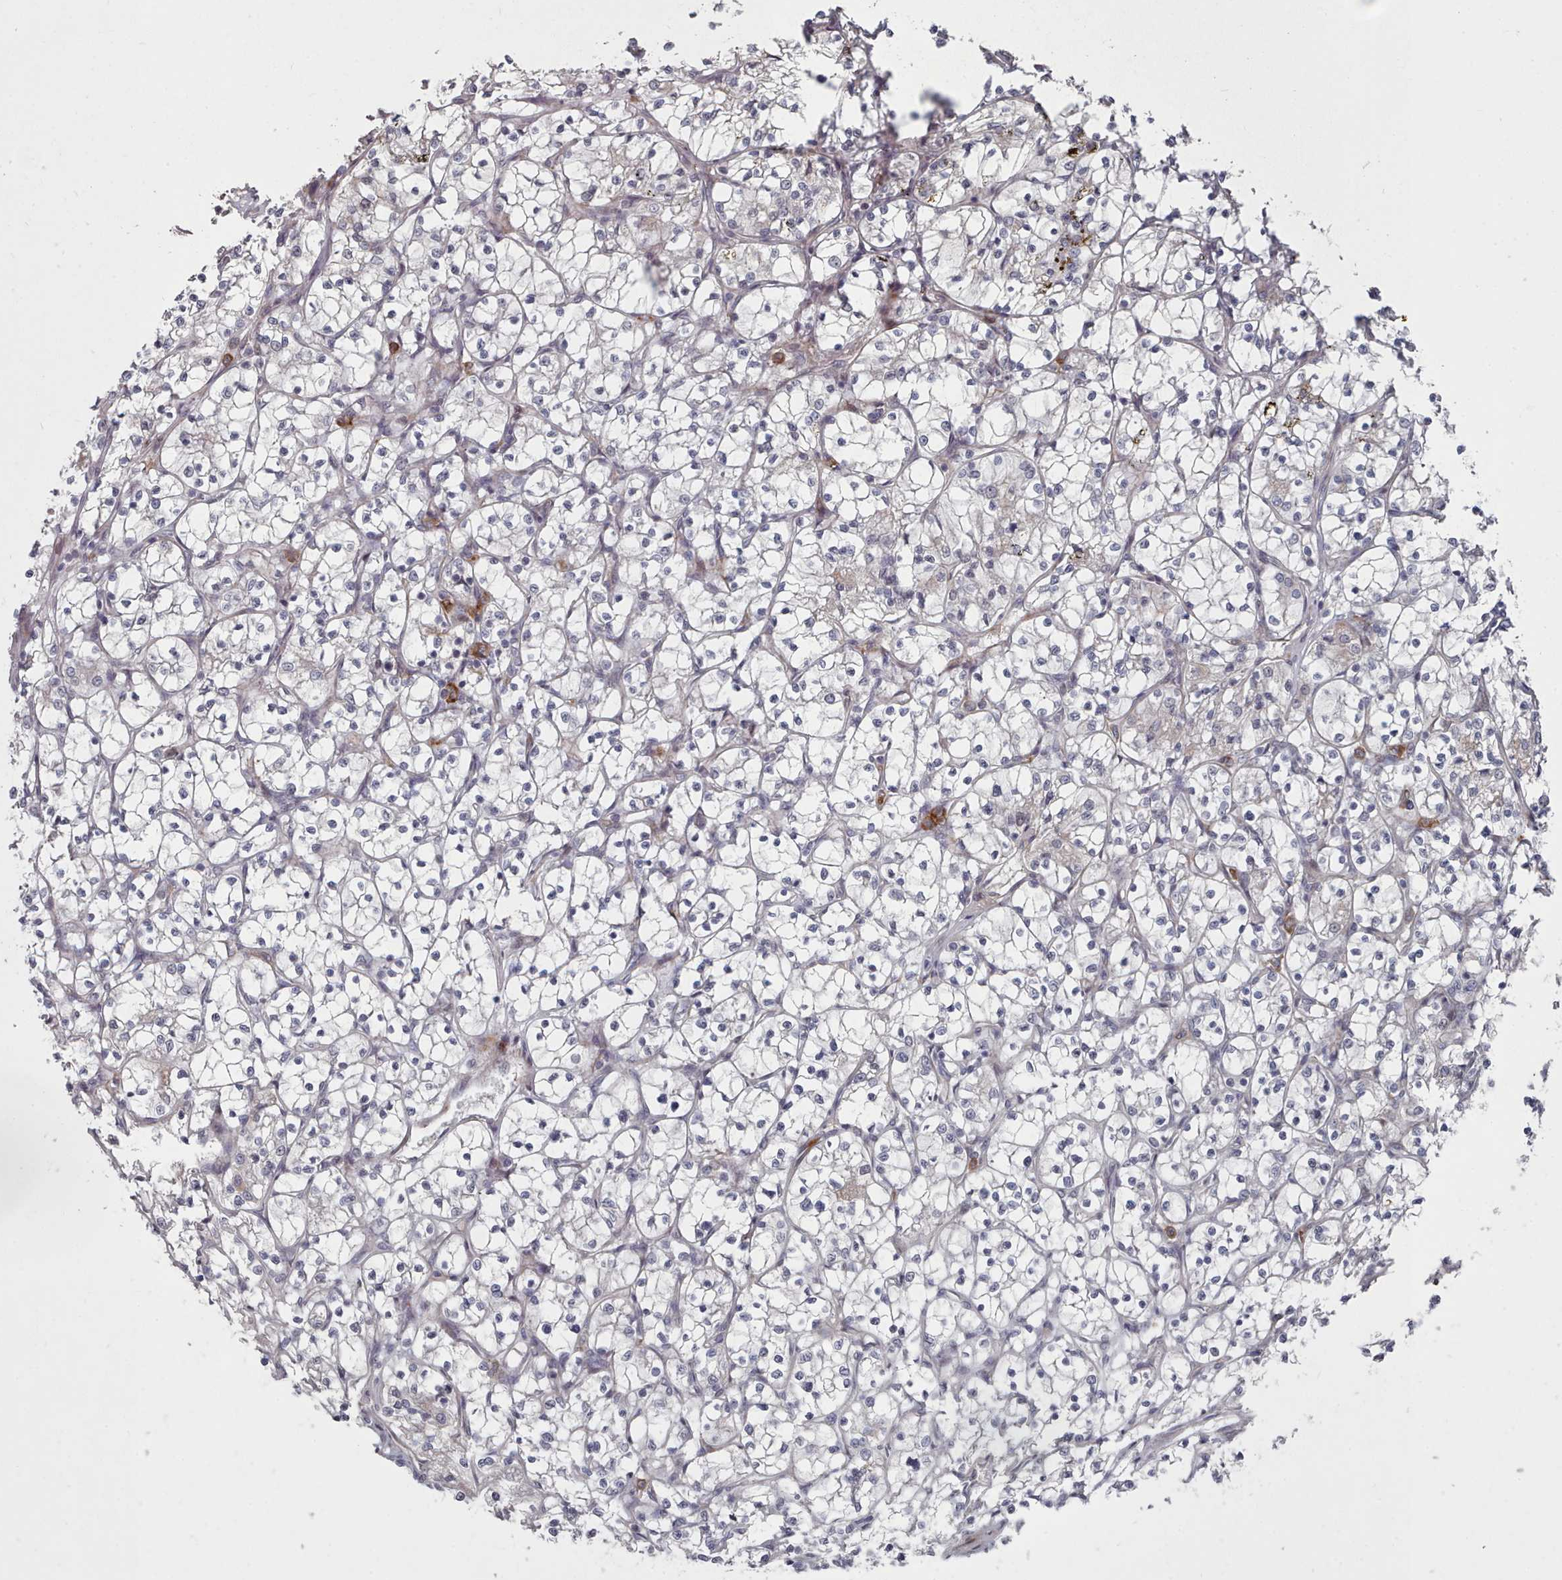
{"staining": {"intensity": "negative", "quantity": "none", "location": "none"}, "tissue": "renal cancer", "cell_type": "Tumor cells", "image_type": "cancer", "snomed": [{"axis": "morphology", "description": "Adenocarcinoma, NOS"}, {"axis": "topography", "description": "Kidney"}], "caption": "Renal cancer (adenocarcinoma) was stained to show a protein in brown. There is no significant staining in tumor cells. The staining was performed using DAB (3,3'-diaminobenzidine) to visualize the protein expression in brown, while the nuclei were stained in blue with hematoxylin (Magnification: 20x).", "gene": "COL8A2", "patient": {"sex": "female", "age": 69}}